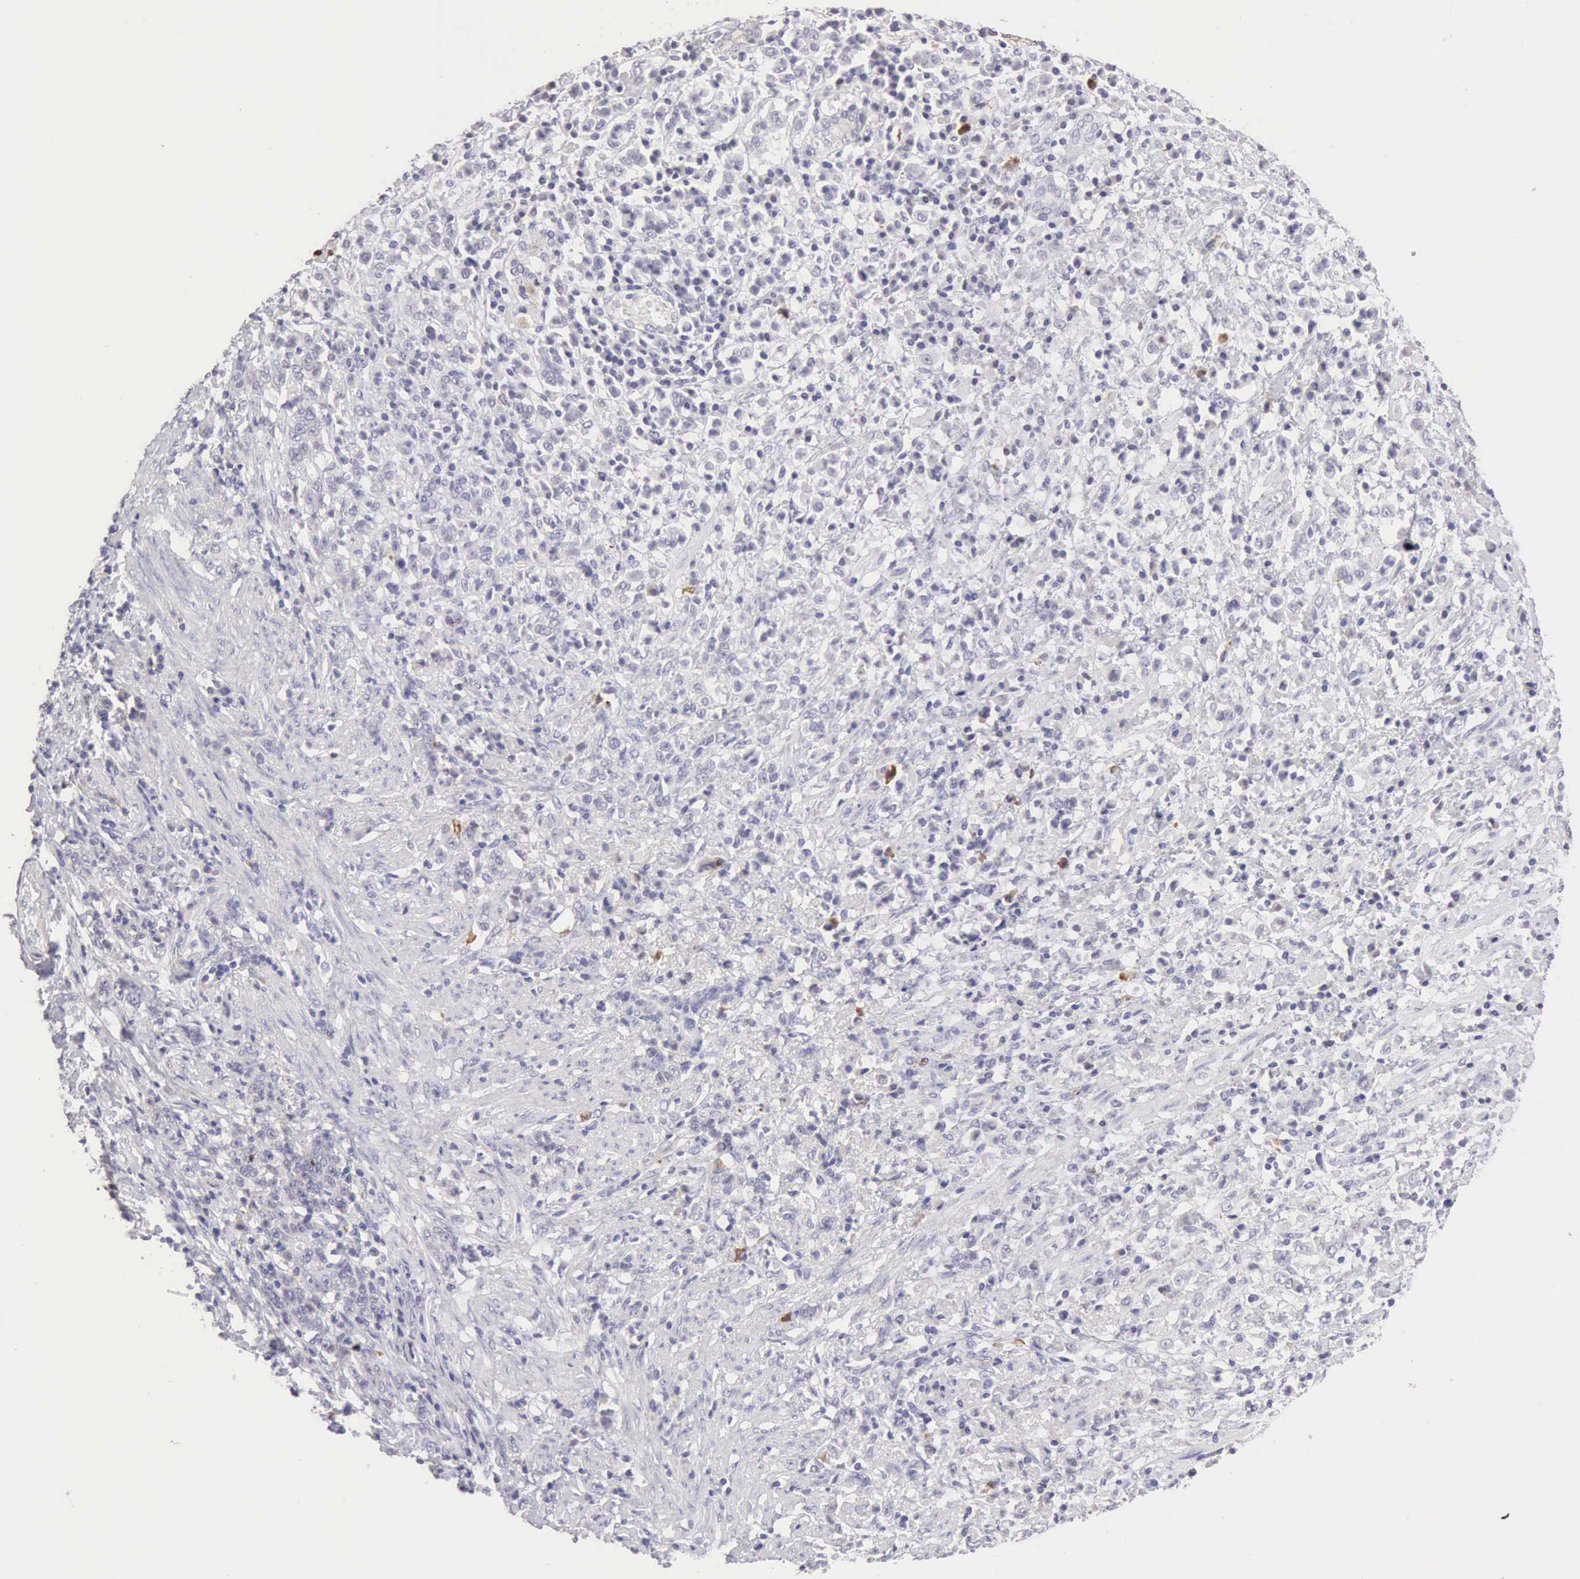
{"staining": {"intensity": "negative", "quantity": "none", "location": "none"}, "tissue": "stomach cancer", "cell_type": "Tumor cells", "image_type": "cancer", "snomed": [{"axis": "morphology", "description": "Adenocarcinoma, NOS"}, {"axis": "topography", "description": "Stomach, lower"}], "caption": "High magnification brightfield microscopy of adenocarcinoma (stomach) stained with DAB (brown) and counterstained with hematoxylin (blue): tumor cells show no significant expression.", "gene": "RNASE1", "patient": {"sex": "male", "age": 88}}